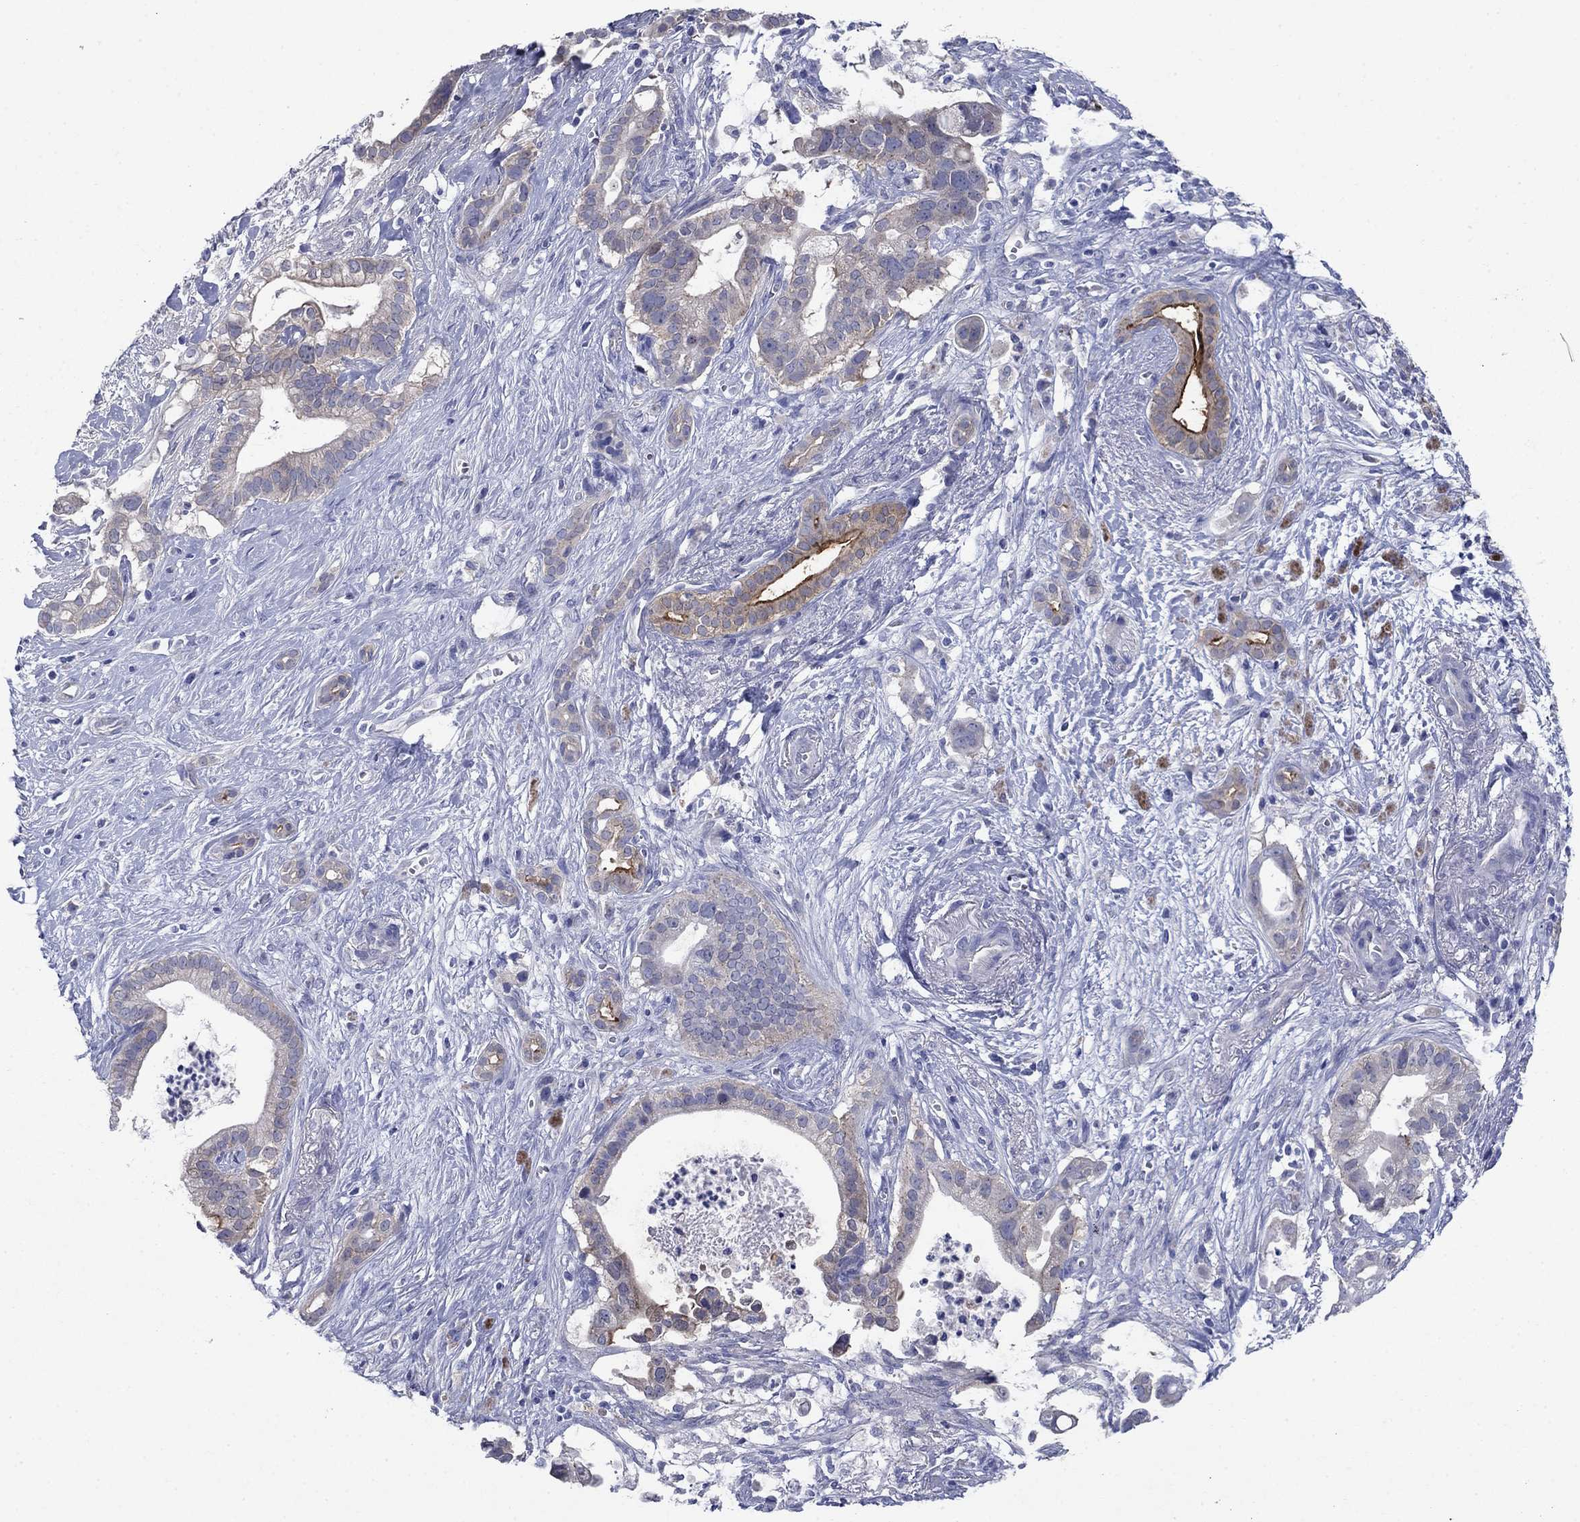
{"staining": {"intensity": "weak", "quantity": "<25%", "location": "cytoplasmic/membranous"}, "tissue": "pancreatic cancer", "cell_type": "Tumor cells", "image_type": "cancer", "snomed": [{"axis": "morphology", "description": "Adenocarcinoma, NOS"}, {"axis": "topography", "description": "Pancreas"}], "caption": "The immunohistochemistry image has no significant staining in tumor cells of pancreatic cancer (adenocarcinoma) tissue.", "gene": "SULT2B1", "patient": {"sex": "male", "age": 61}}